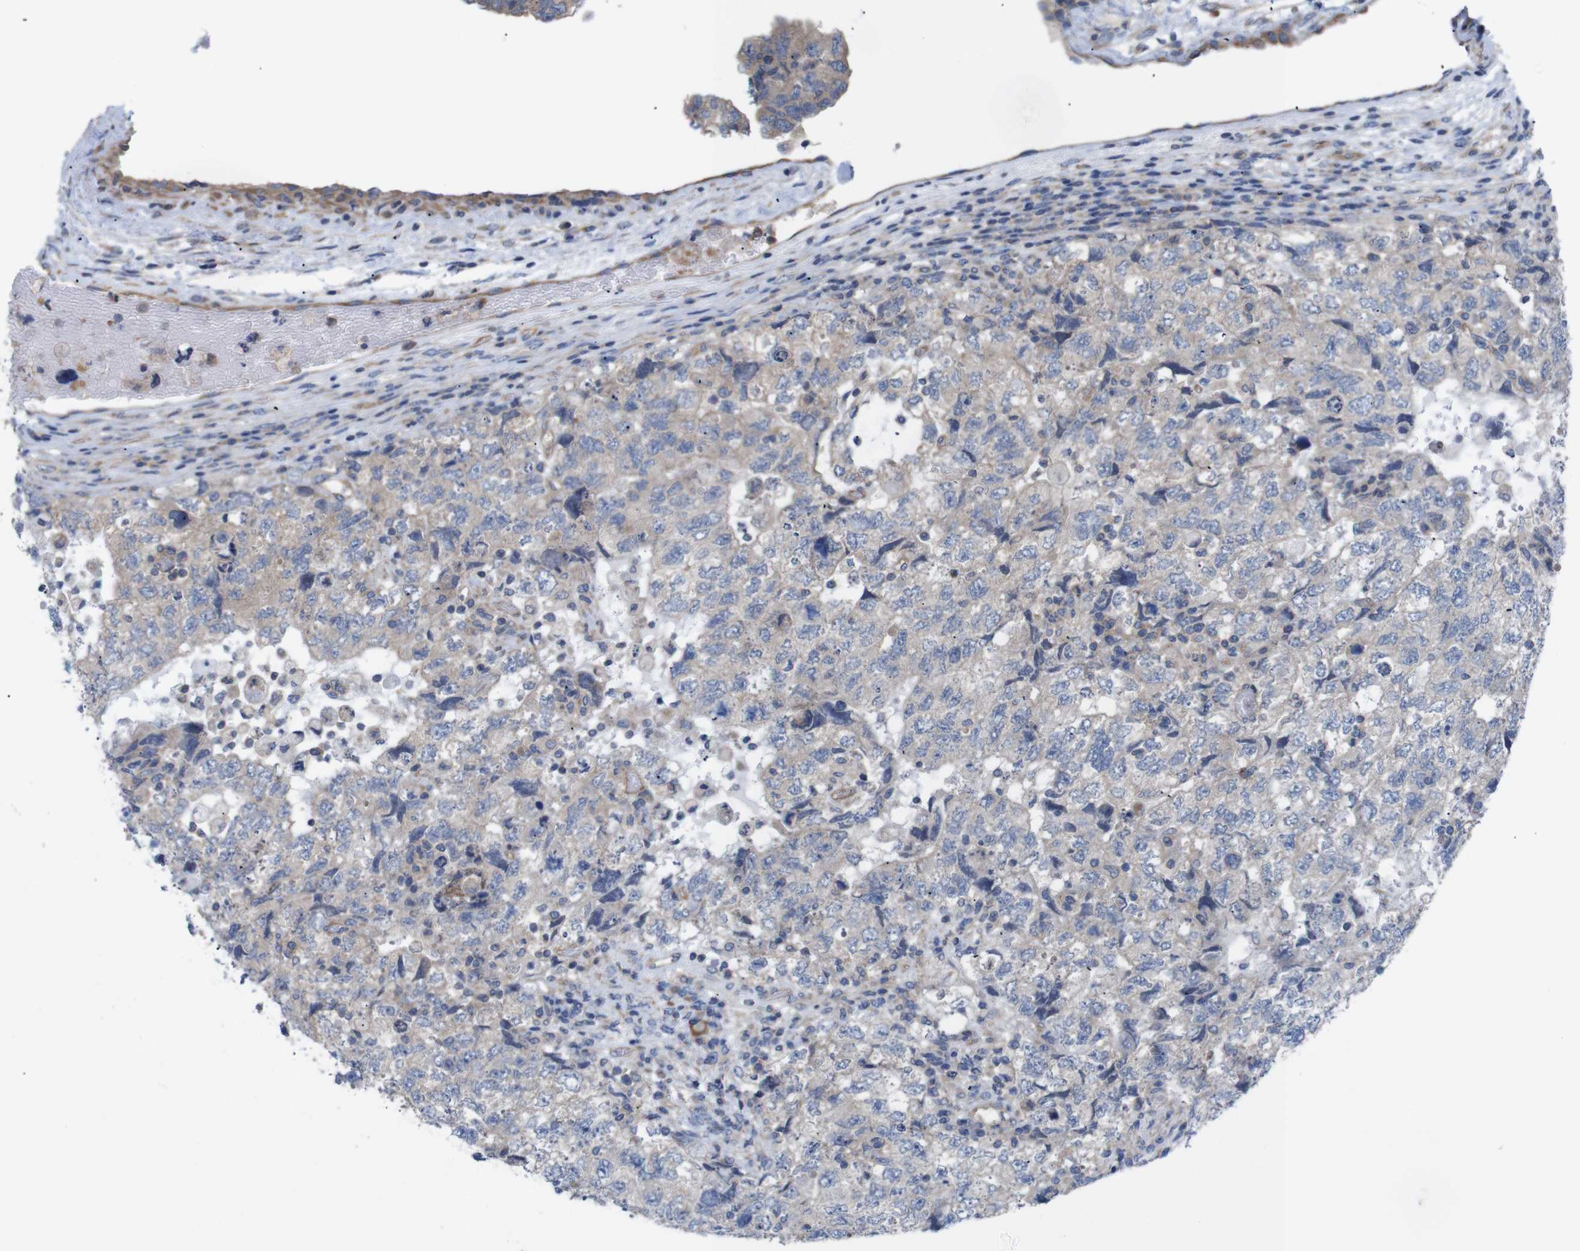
{"staining": {"intensity": "negative", "quantity": "none", "location": "none"}, "tissue": "testis cancer", "cell_type": "Tumor cells", "image_type": "cancer", "snomed": [{"axis": "morphology", "description": "Carcinoma, Embryonal, NOS"}, {"axis": "topography", "description": "Testis"}], "caption": "Immunohistochemical staining of embryonal carcinoma (testis) exhibits no significant positivity in tumor cells.", "gene": "USH1C", "patient": {"sex": "male", "age": 36}}